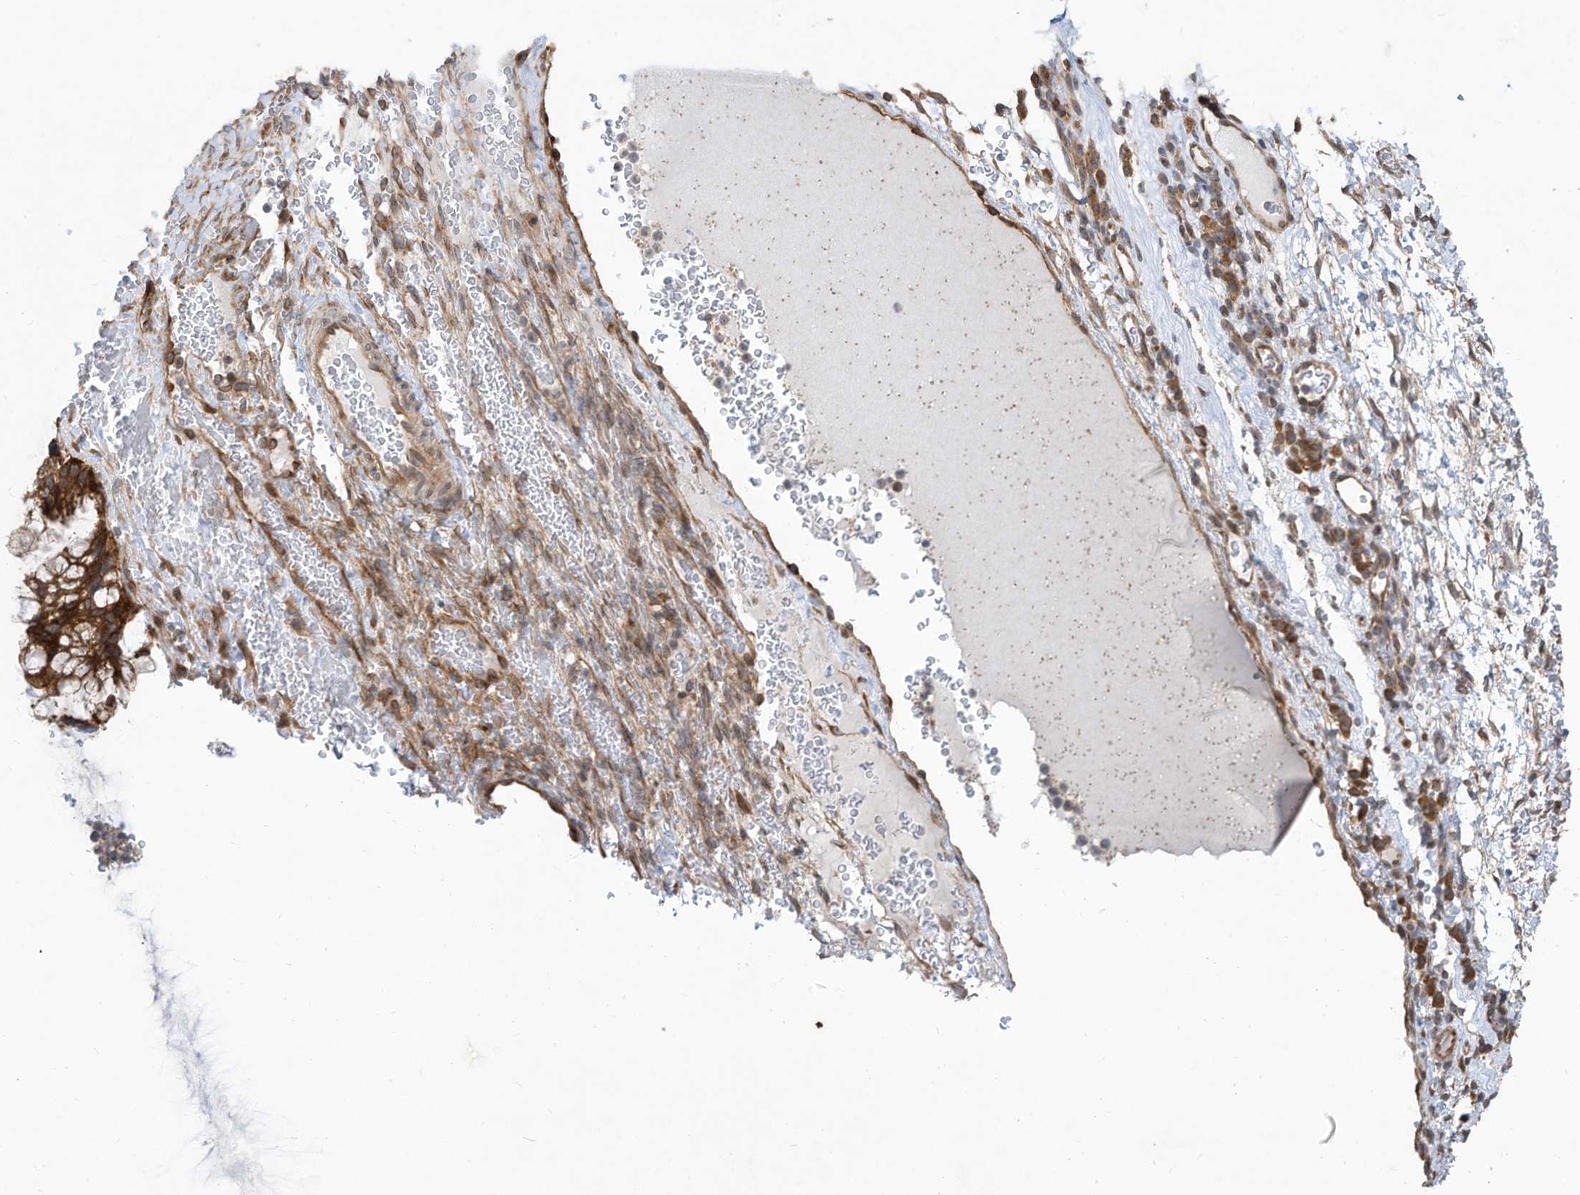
{"staining": {"intensity": "strong", "quantity": ">75%", "location": "cytoplasmic/membranous"}, "tissue": "ovarian cancer", "cell_type": "Tumor cells", "image_type": "cancer", "snomed": [{"axis": "morphology", "description": "Cystadenocarcinoma, mucinous, NOS"}, {"axis": "topography", "description": "Ovary"}], "caption": "Immunohistochemical staining of ovarian cancer shows strong cytoplasmic/membranous protein expression in about >75% of tumor cells.", "gene": "USE1", "patient": {"sex": "female", "age": 37}}